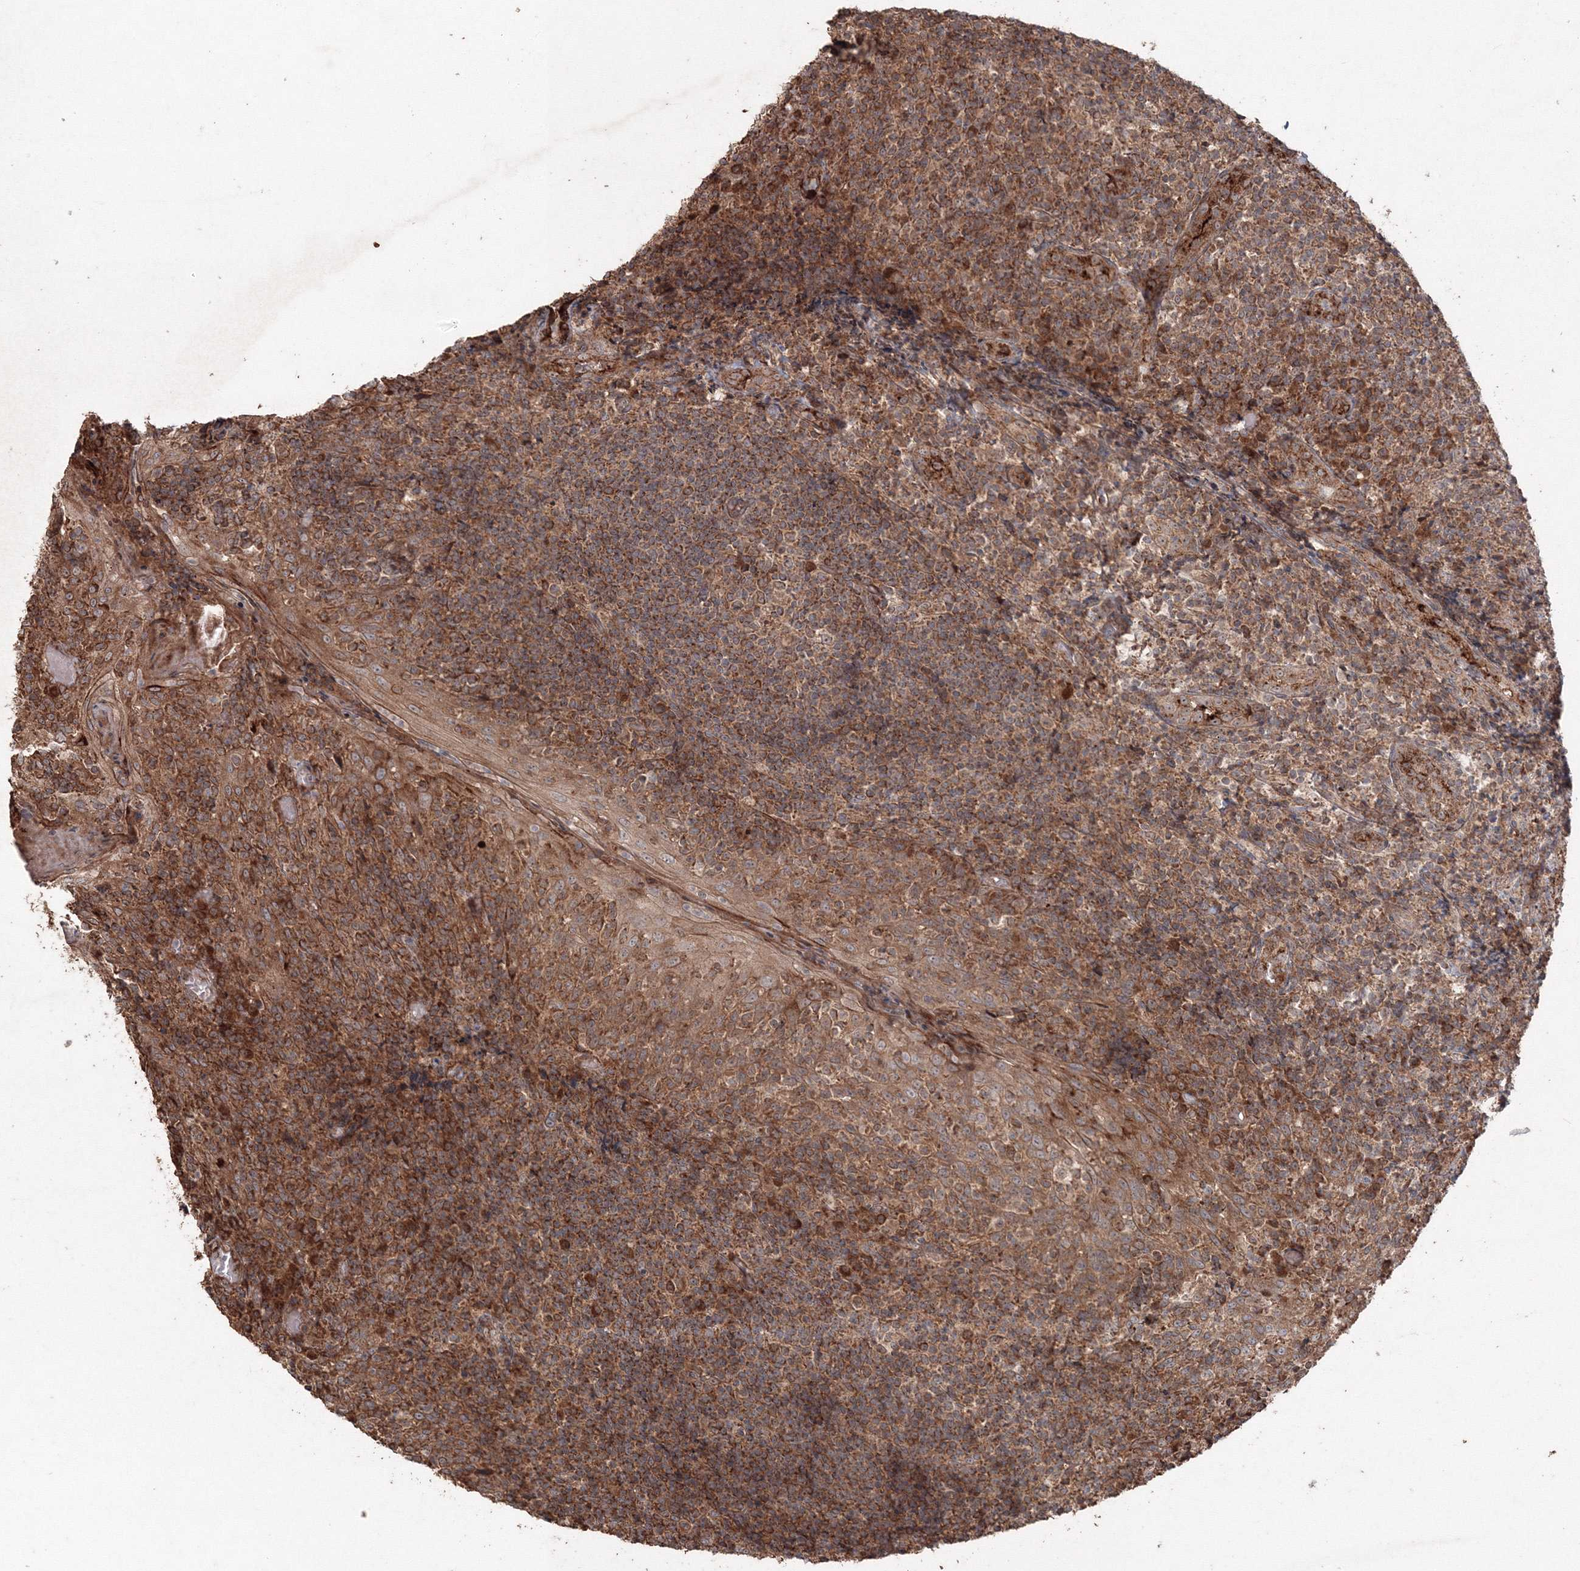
{"staining": {"intensity": "moderate", "quantity": ">75%", "location": "cytoplasmic/membranous"}, "tissue": "tonsil", "cell_type": "Germinal center cells", "image_type": "normal", "snomed": [{"axis": "morphology", "description": "Normal tissue, NOS"}, {"axis": "topography", "description": "Tonsil"}], "caption": "This photomicrograph displays unremarkable tonsil stained with IHC to label a protein in brown. The cytoplasmic/membranous of germinal center cells show moderate positivity for the protein. Nuclei are counter-stained blue.", "gene": "ANAPC16", "patient": {"sex": "female", "age": 19}}